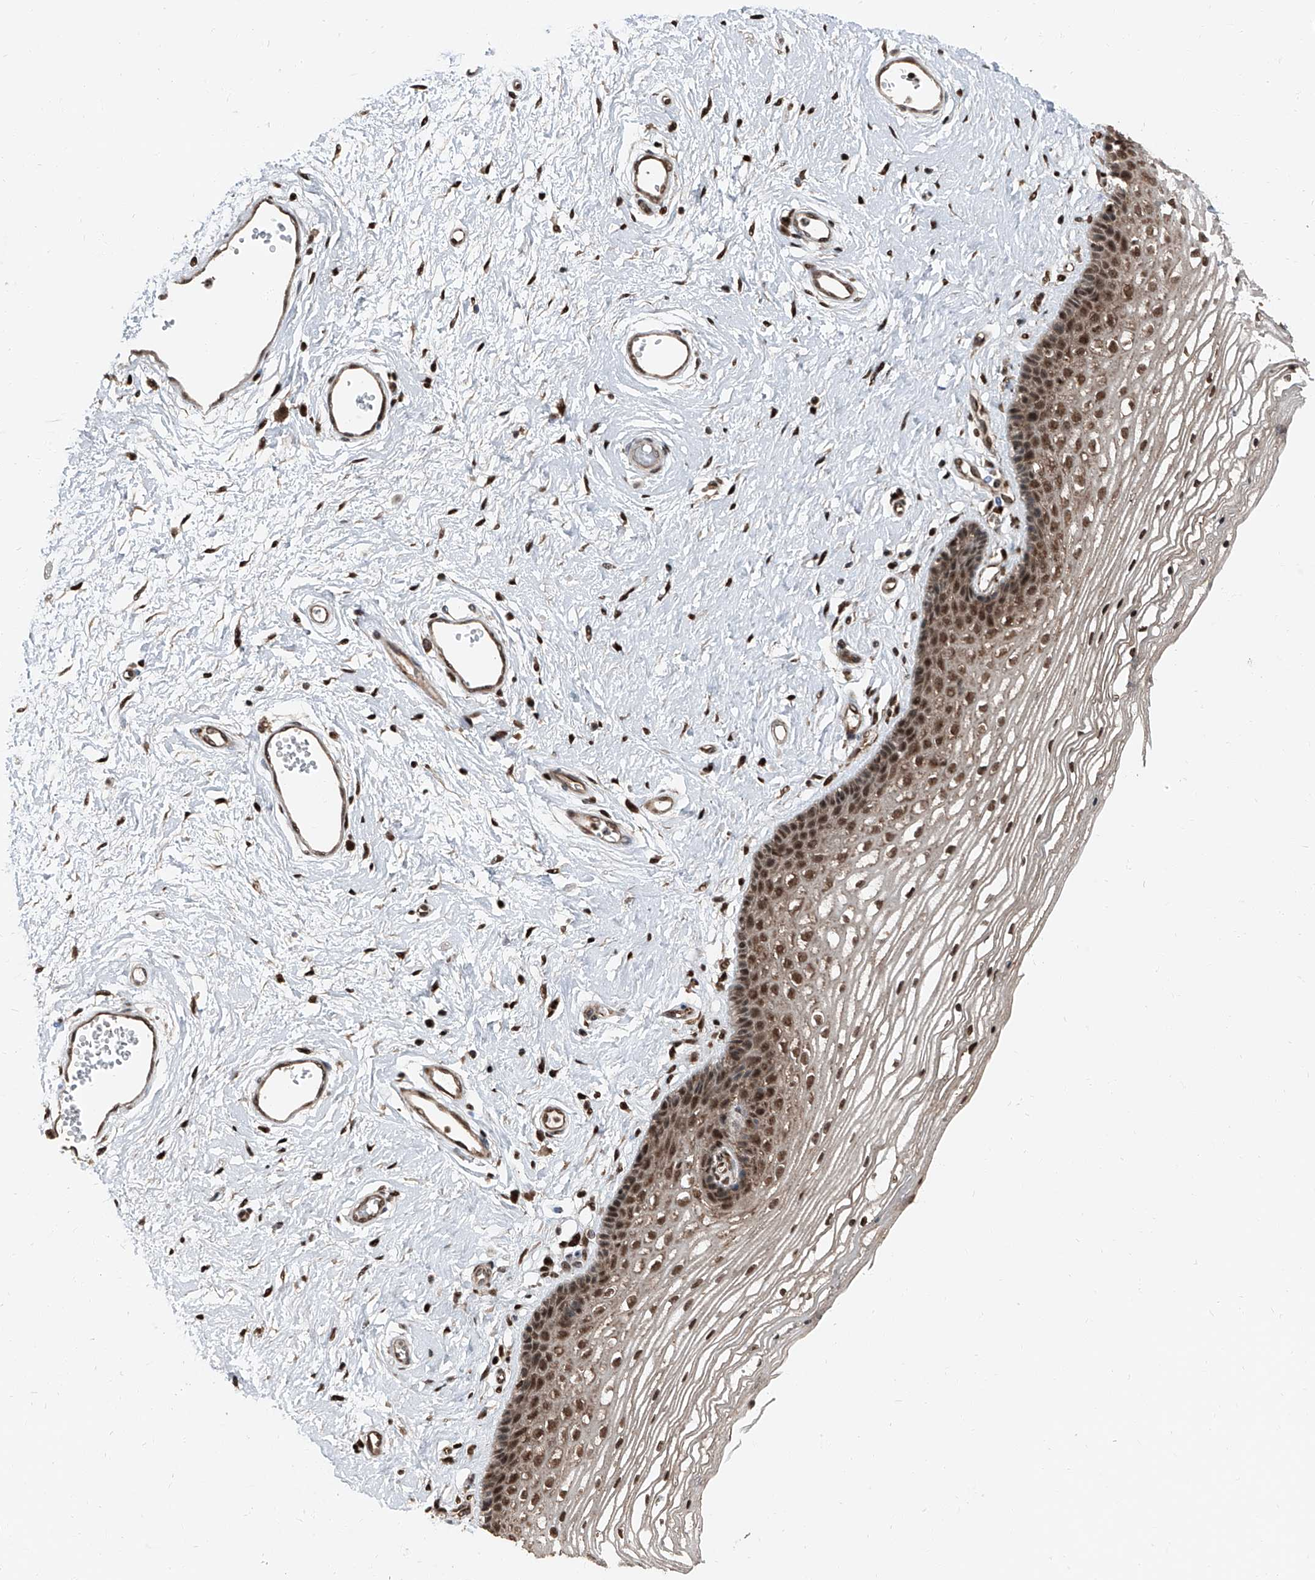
{"staining": {"intensity": "strong", "quantity": ">75%", "location": "nuclear"}, "tissue": "vagina", "cell_type": "Squamous epithelial cells", "image_type": "normal", "snomed": [{"axis": "morphology", "description": "Normal tissue, NOS"}, {"axis": "topography", "description": "Vagina"}], "caption": "An image showing strong nuclear positivity in about >75% of squamous epithelial cells in unremarkable vagina, as visualized by brown immunohistochemical staining.", "gene": "FKBP5", "patient": {"sex": "female", "age": 46}}